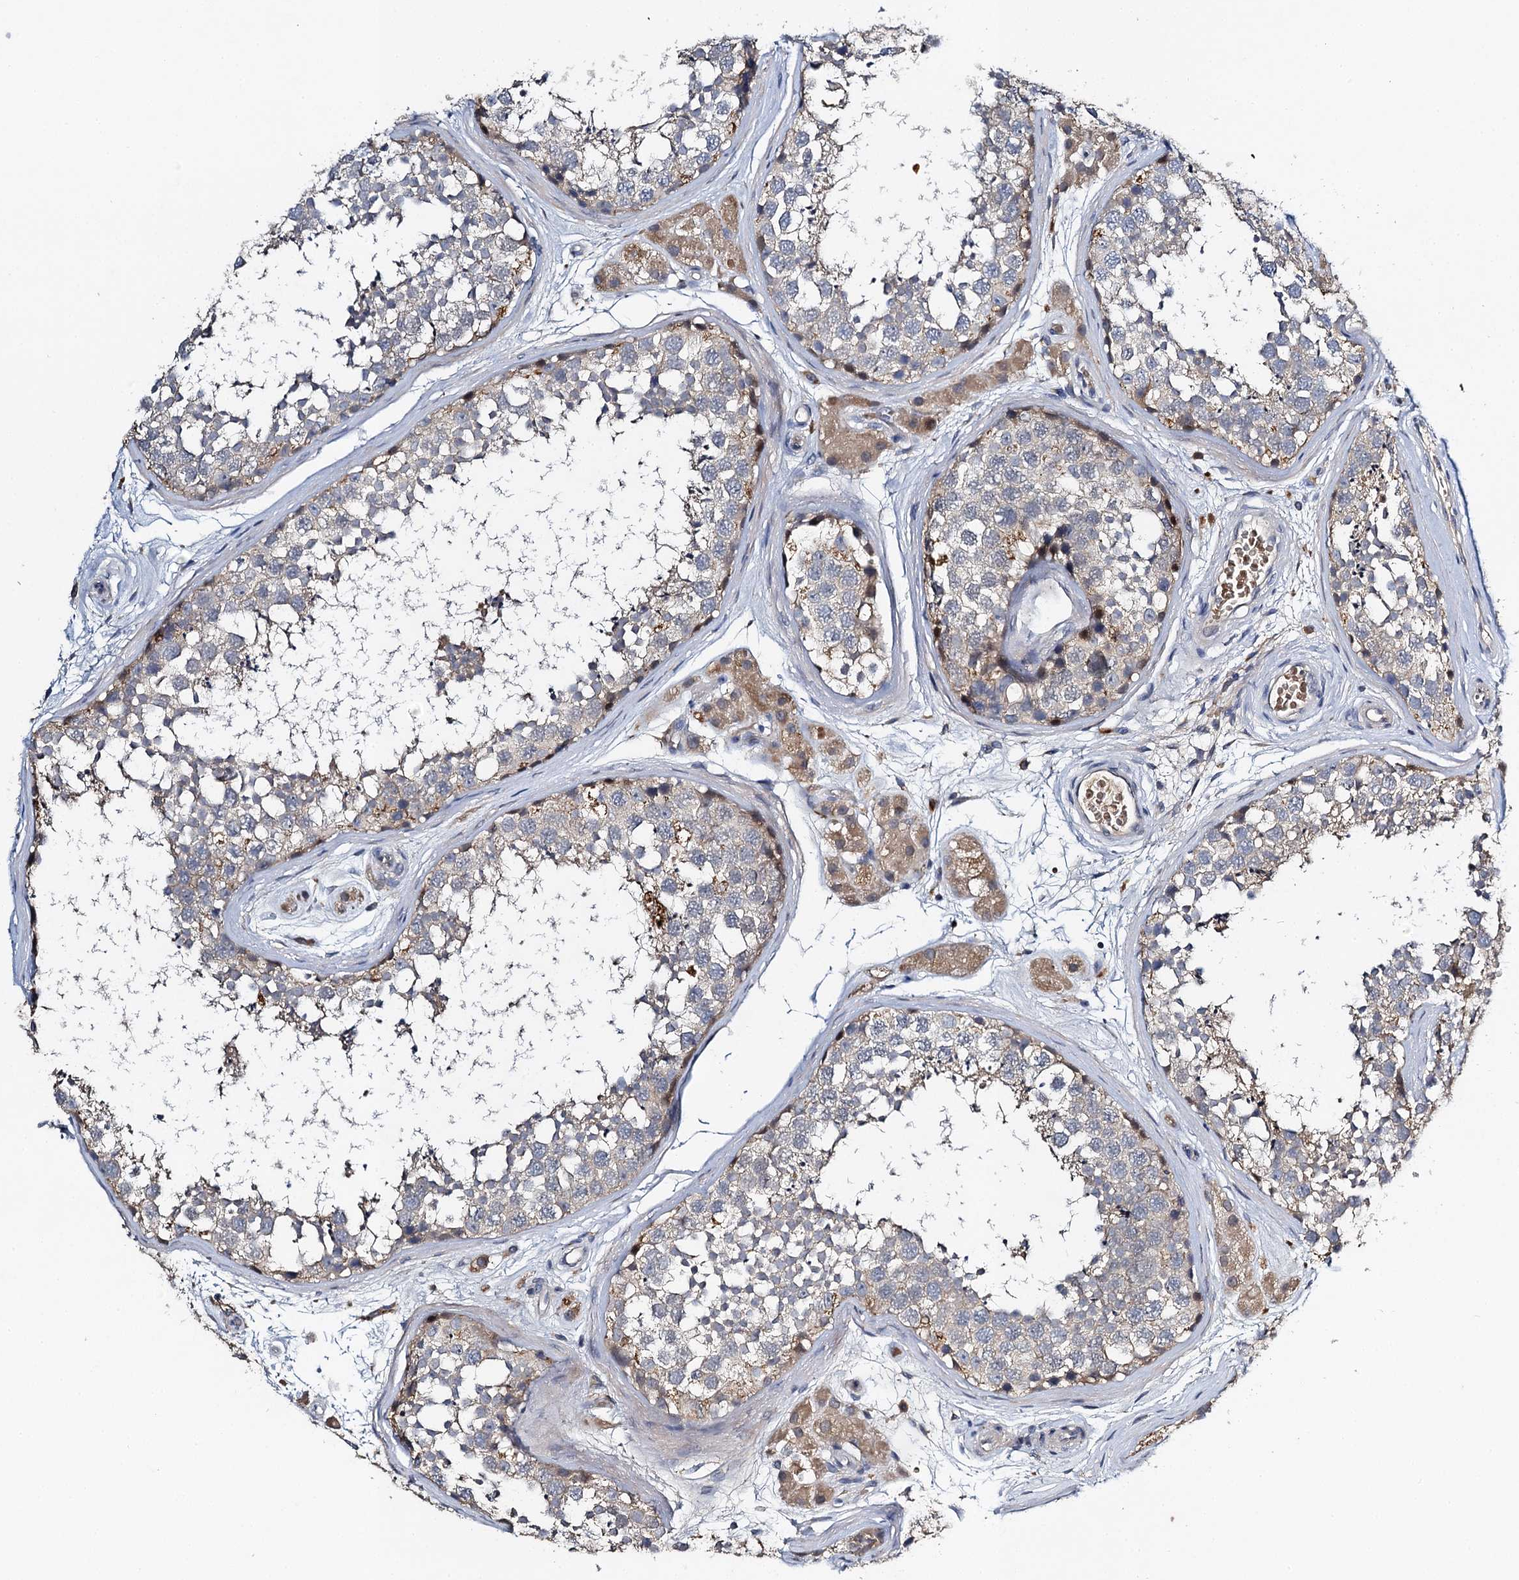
{"staining": {"intensity": "moderate", "quantity": "<25%", "location": "cytoplasmic/membranous"}, "tissue": "testis", "cell_type": "Cells in seminiferous ducts", "image_type": "normal", "snomed": [{"axis": "morphology", "description": "Normal tissue, NOS"}, {"axis": "topography", "description": "Testis"}], "caption": "DAB immunohistochemical staining of unremarkable human testis shows moderate cytoplasmic/membranous protein staining in approximately <25% of cells in seminiferous ducts.", "gene": "SLC11A2", "patient": {"sex": "male", "age": 56}}